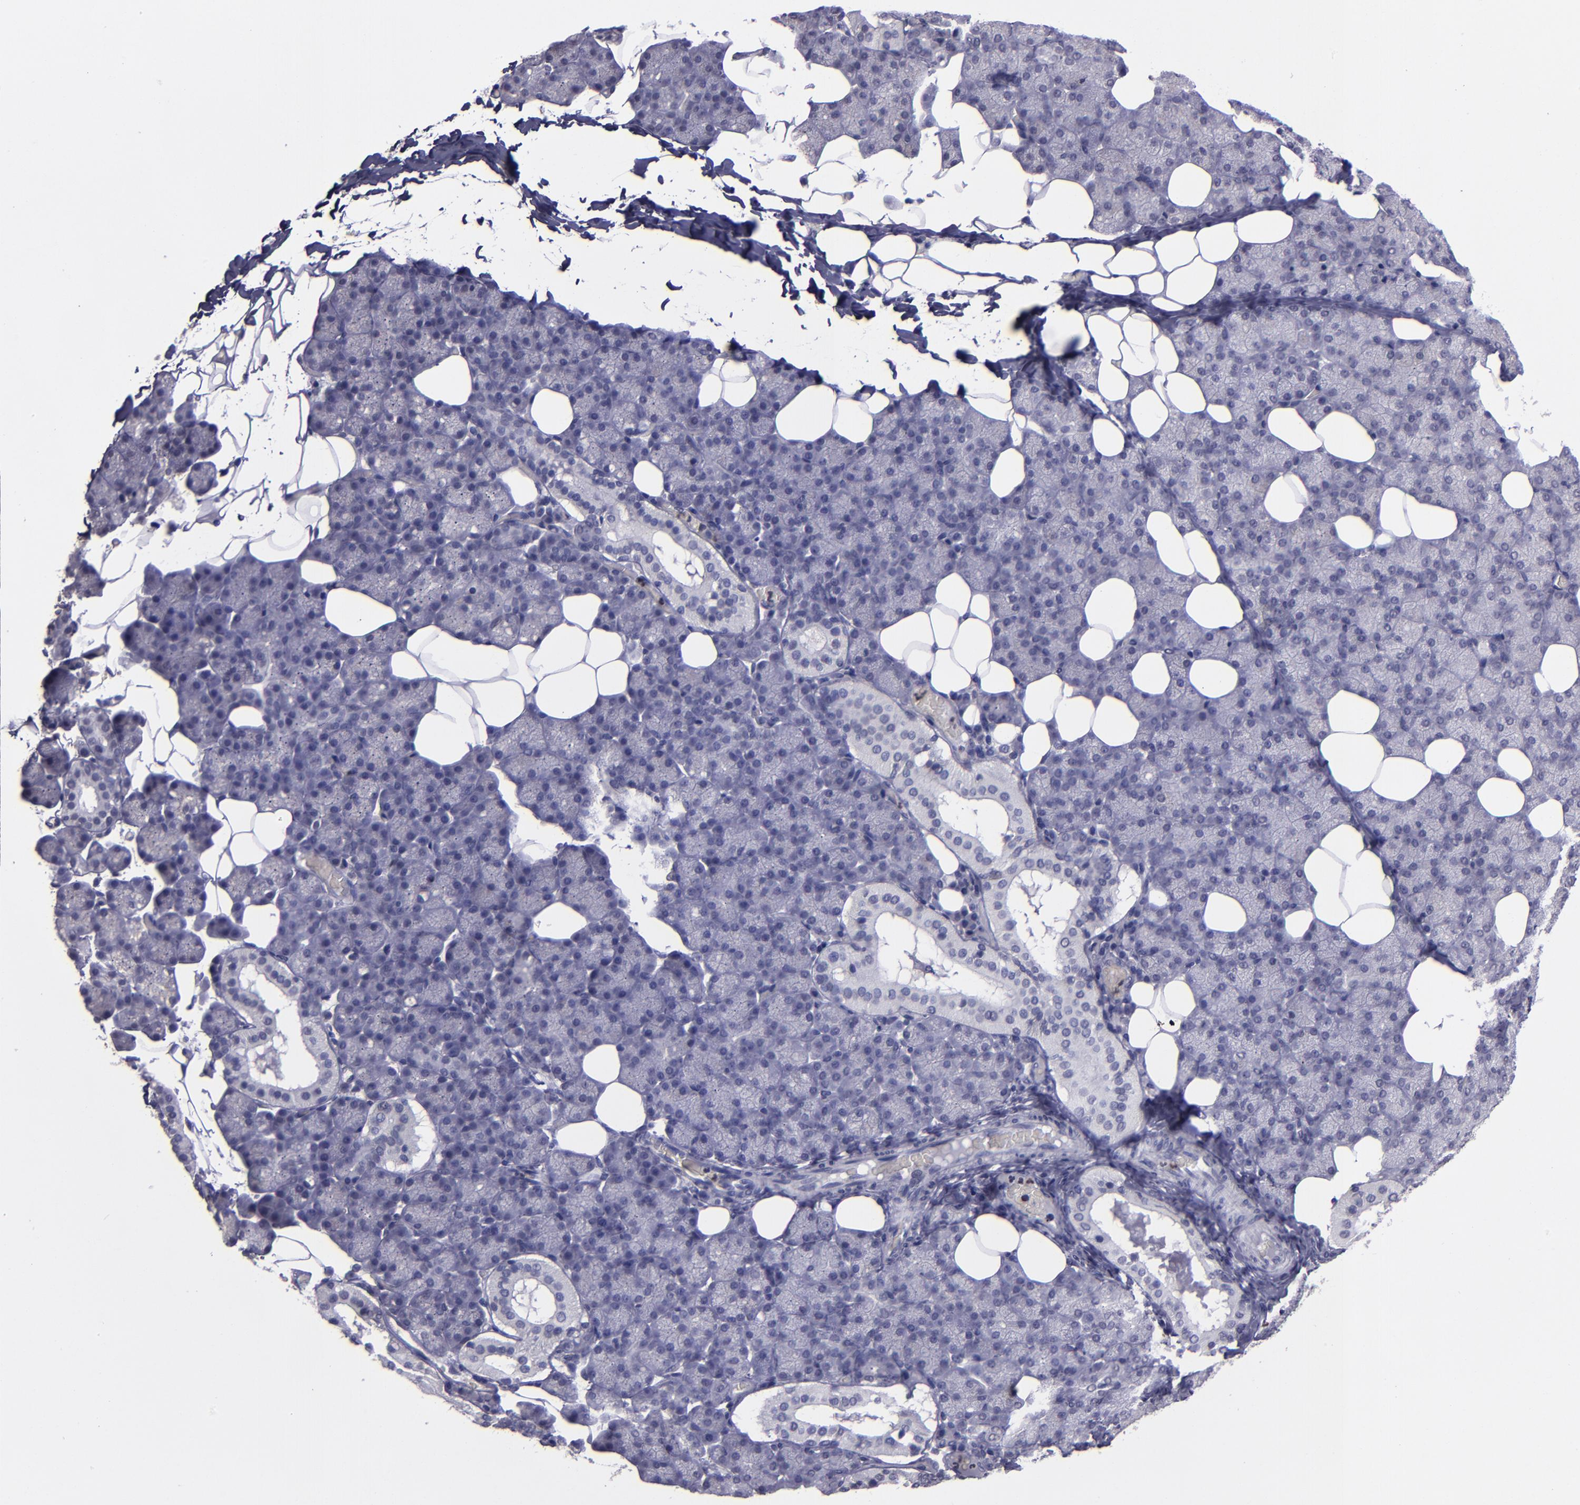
{"staining": {"intensity": "negative", "quantity": "none", "location": "none"}, "tissue": "salivary gland", "cell_type": "Glandular cells", "image_type": "normal", "snomed": [{"axis": "morphology", "description": "Normal tissue, NOS"}, {"axis": "topography", "description": "Lymph node"}, {"axis": "topography", "description": "Salivary gland"}], "caption": "A high-resolution micrograph shows immunohistochemistry staining of benign salivary gland, which displays no significant staining in glandular cells. The staining is performed using DAB (3,3'-diaminobenzidine) brown chromogen with nuclei counter-stained in using hematoxylin.", "gene": "CEBPE", "patient": {"sex": "male", "age": 8}}